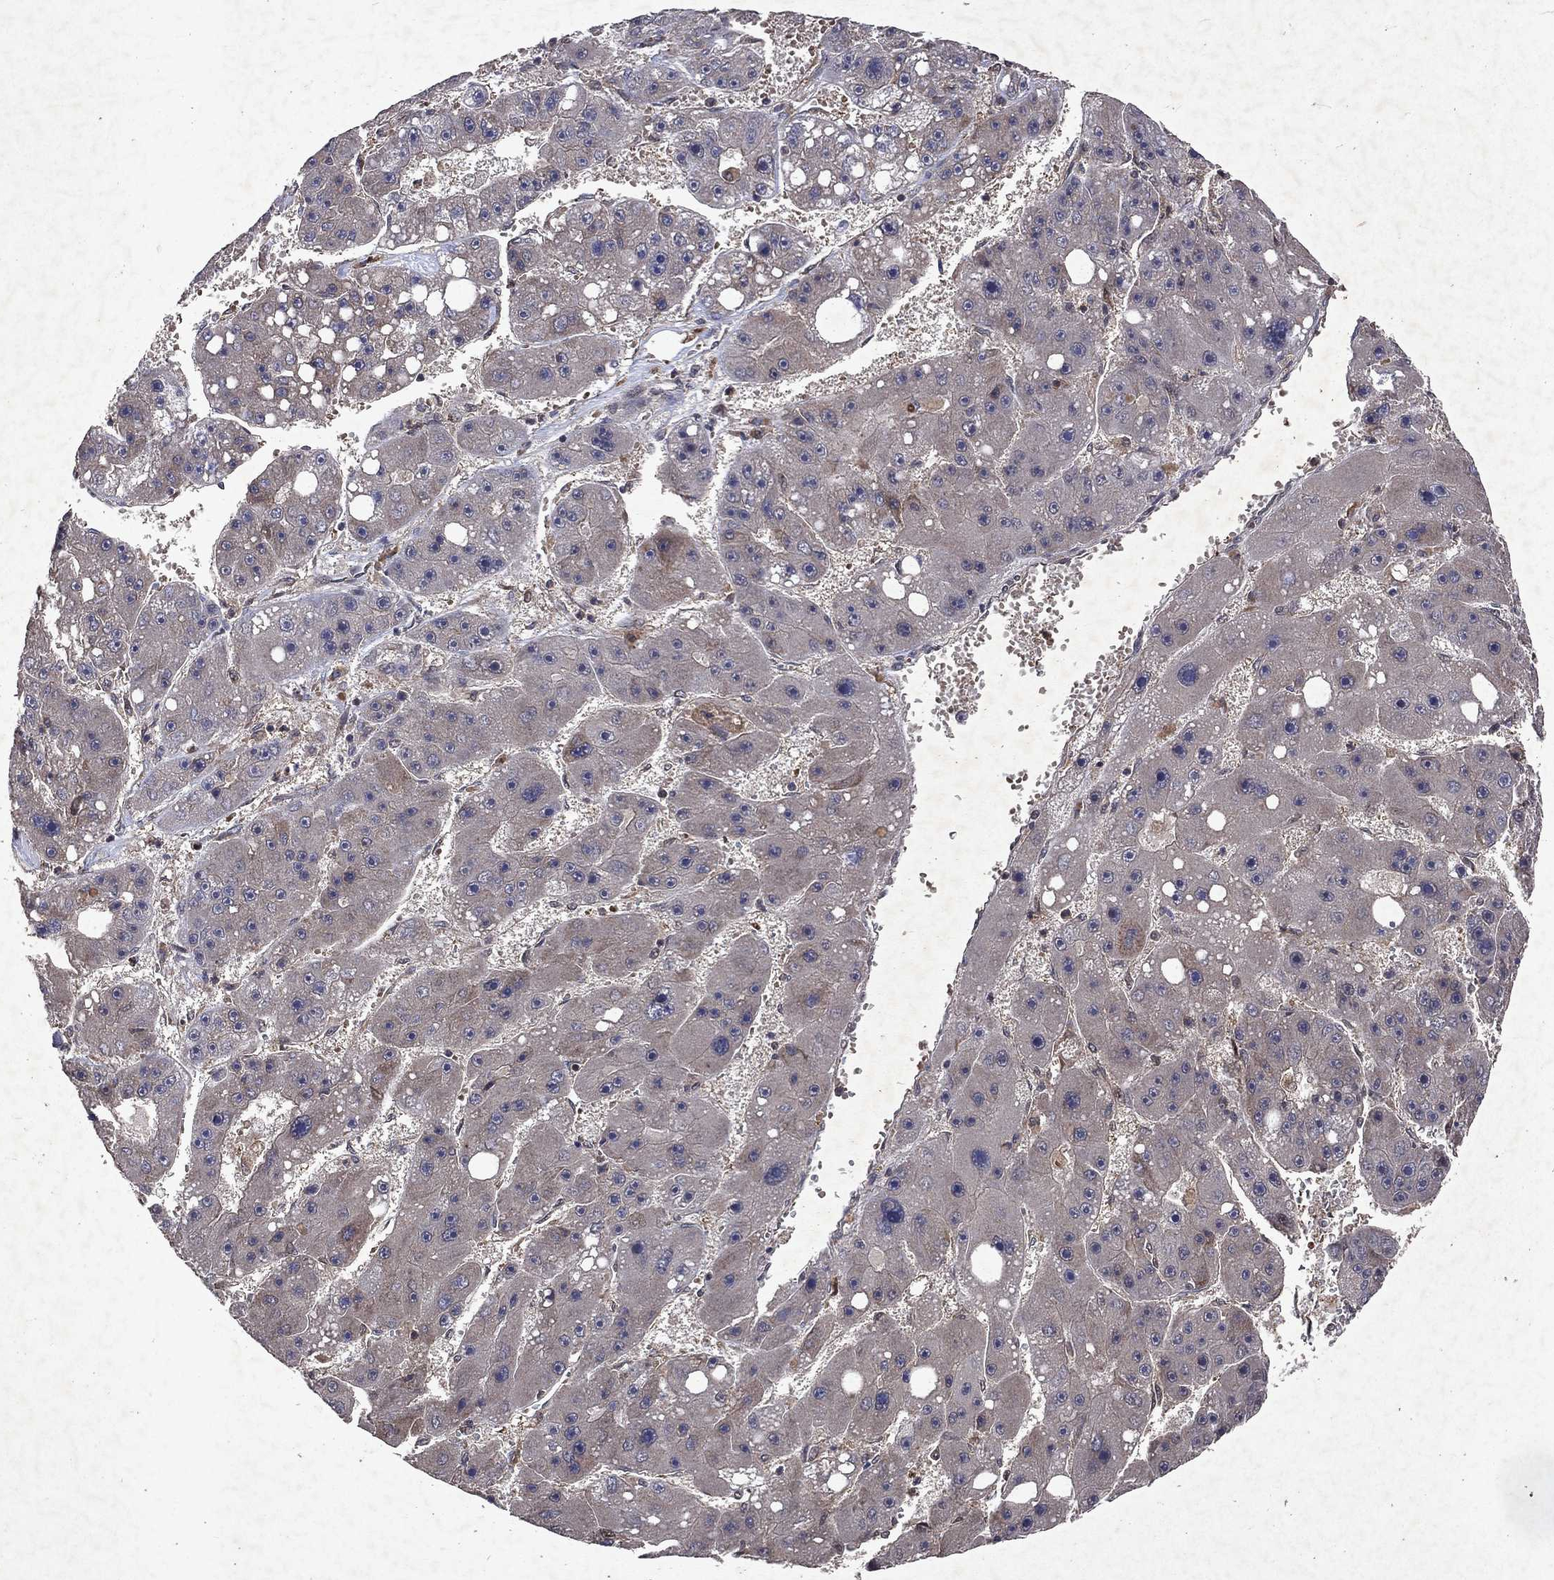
{"staining": {"intensity": "negative", "quantity": "none", "location": "none"}, "tissue": "liver cancer", "cell_type": "Tumor cells", "image_type": "cancer", "snomed": [{"axis": "morphology", "description": "Carcinoma, Hepatocellular, NOS"}, {"axis": "topography", "description": "Liver"}], "caption": "IHC of liver cancer reveals no positivity in tumor cells.", "gene": "MTAP", "patient": {"sex": "female", "age": 61}}